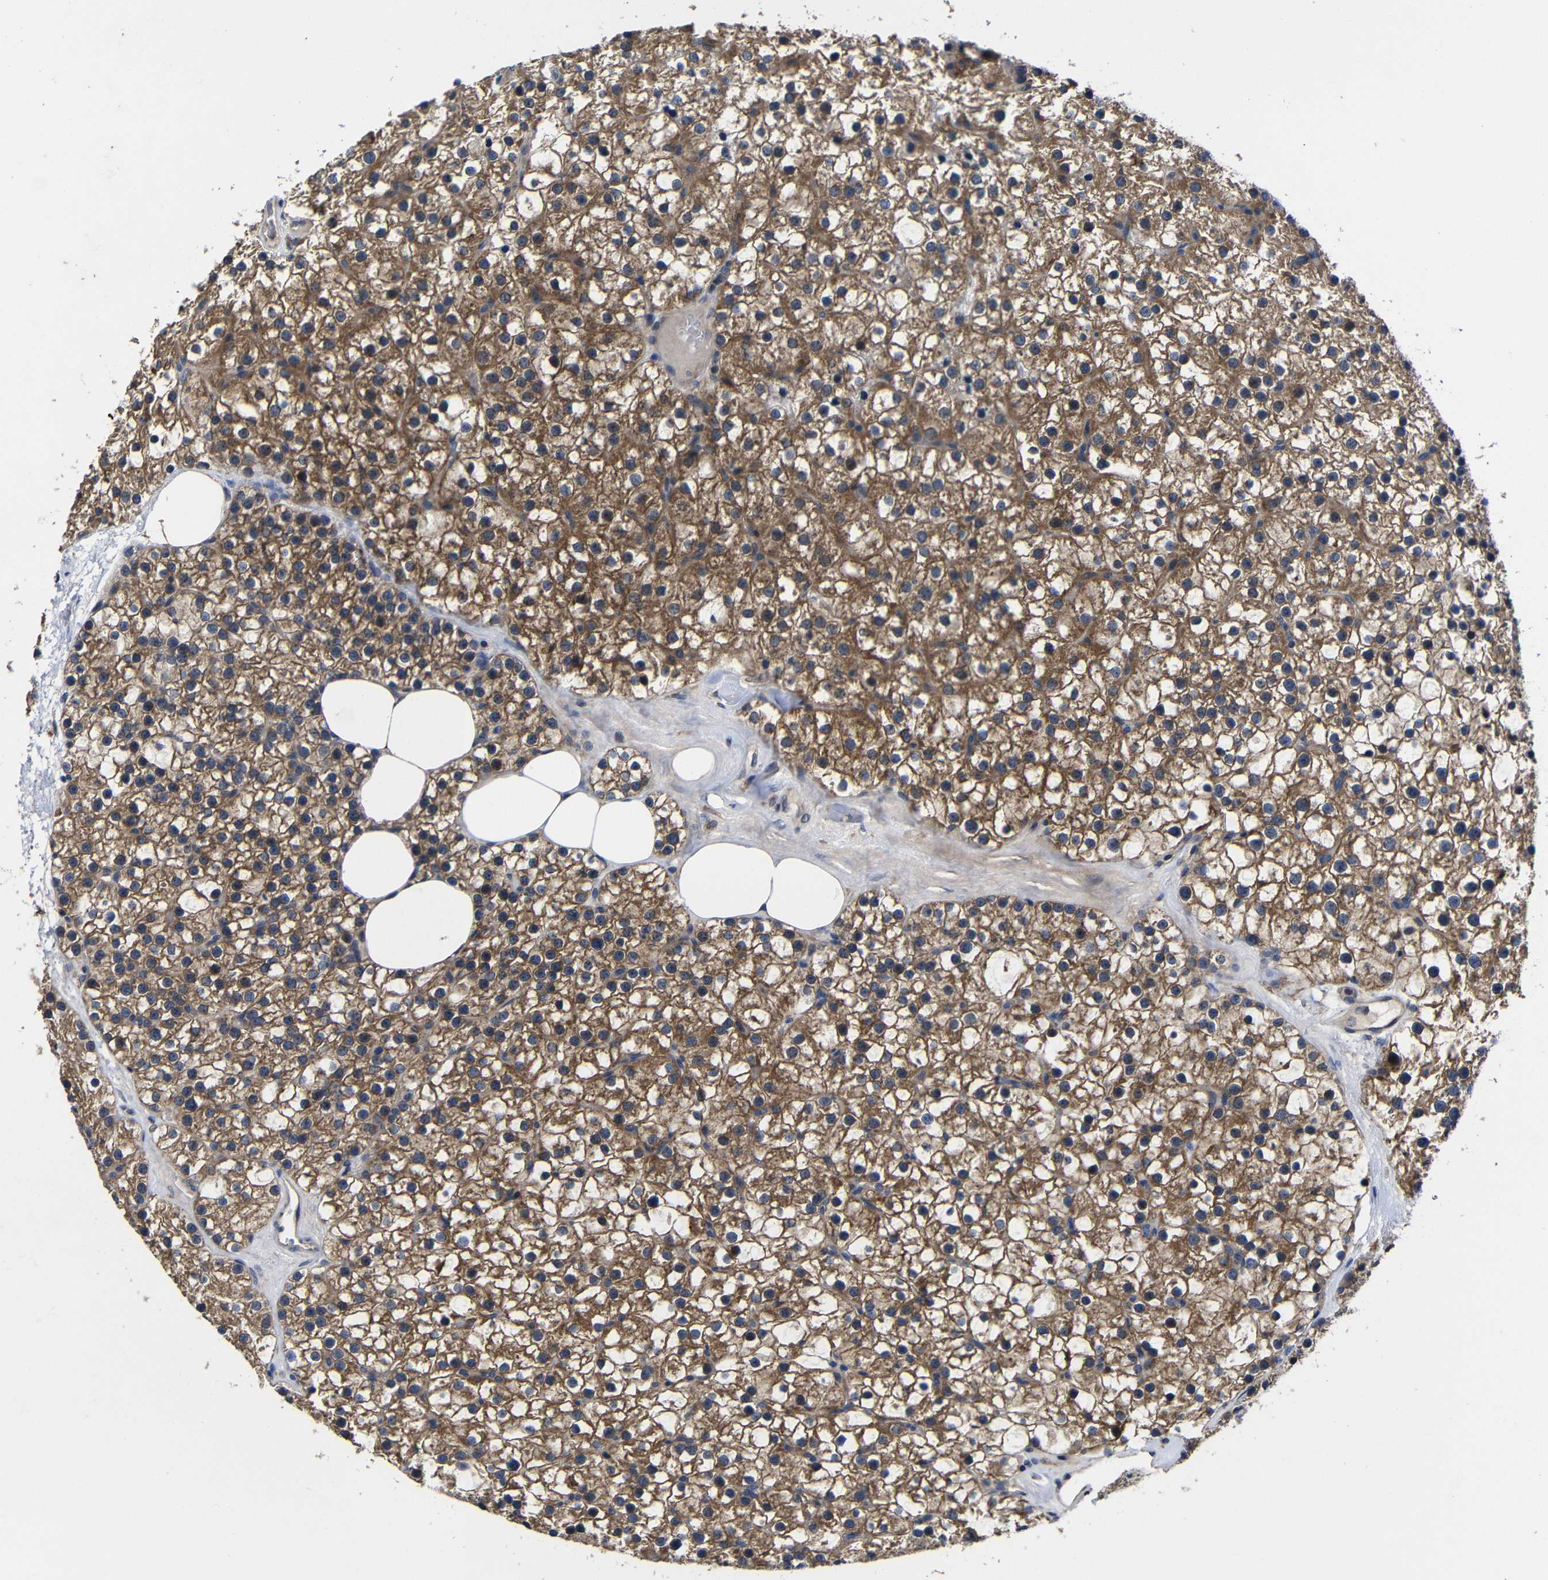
{"staining": {"intensity": "moderate", "quantity": "25%-75%", "location": "cytoplasmic/membranous"}, "tissue": "parathyroid gland", "cell_type": "Glandular cells", "image_type": "normal", "snomed": [{"axis": "morphology", "description": "Normal tissue, NOS"}, {"axis": "morphology", "description": "Adenoma, NOS"}, {"axis": "topography", "description": "Parathyroid gland"}], "caption": "About 25%-75% of glandular cells in benign human parathyroid gland demonstrate moderate cytoplasmic/membranous protein positivity as visualized by brown immunohistochemical staining.", "gene": "LPAR5", "patient": {"sex": "female", "age": 70}}